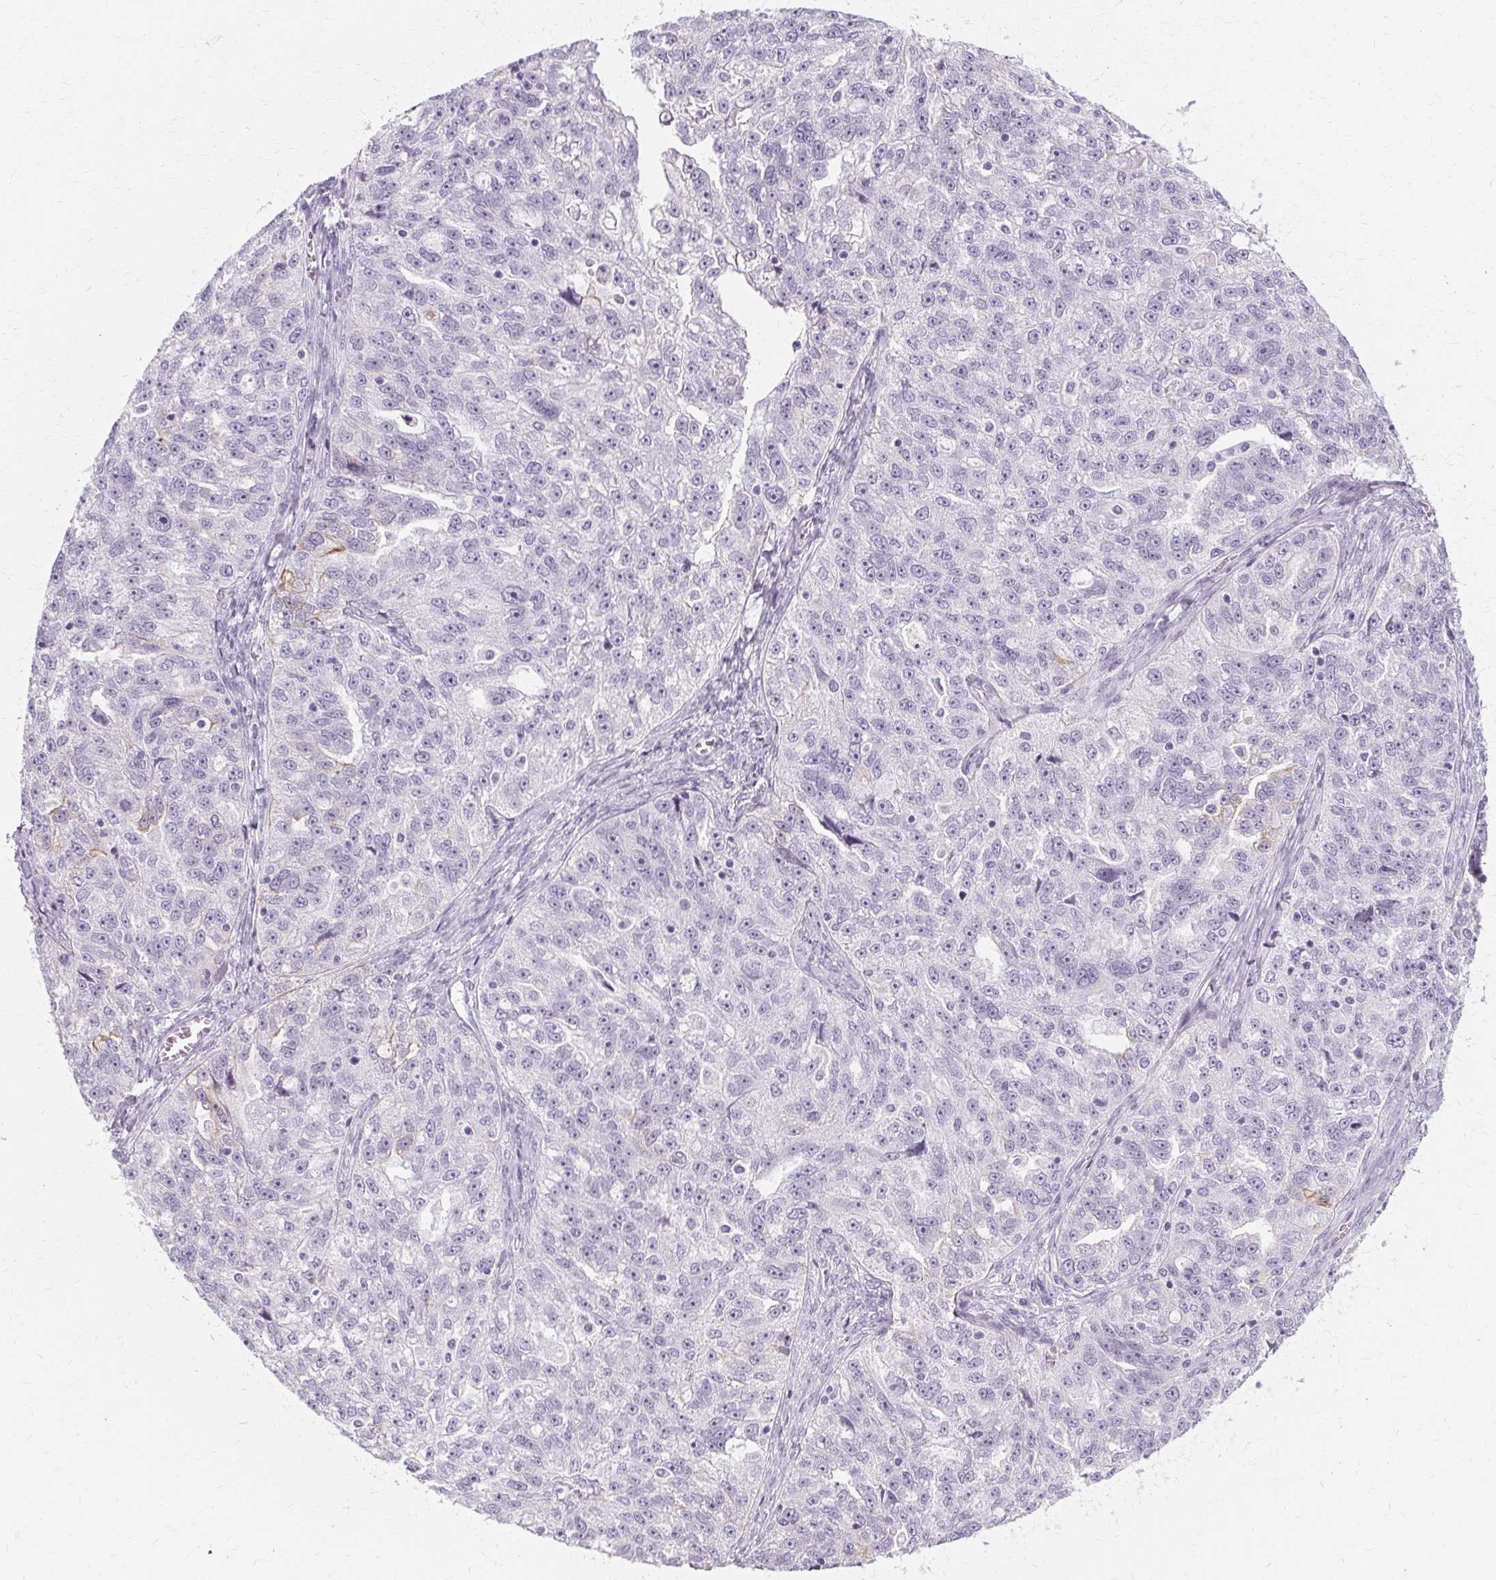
{"staining": {"intensity": "negative", "quantity": "none", "location": "none"}, "tissue": "ovarian cancer", "cell_type": "Tumor cells", "image_type": "cancer", "snomed": [{"axis": "morphology", "description": "Cystadenocarcinoma, serous, NOS"}, {"axis": "topography", "description": "Ovary"}], "caption": "A photomicrograph of ovarian cancer stained for a protein demonstrates no brown staining in tumor cells. (DAB immunohistochemistry, high magnification).", "gene": "KRT6C", "patient": {"sex": "female", "age": 51}}